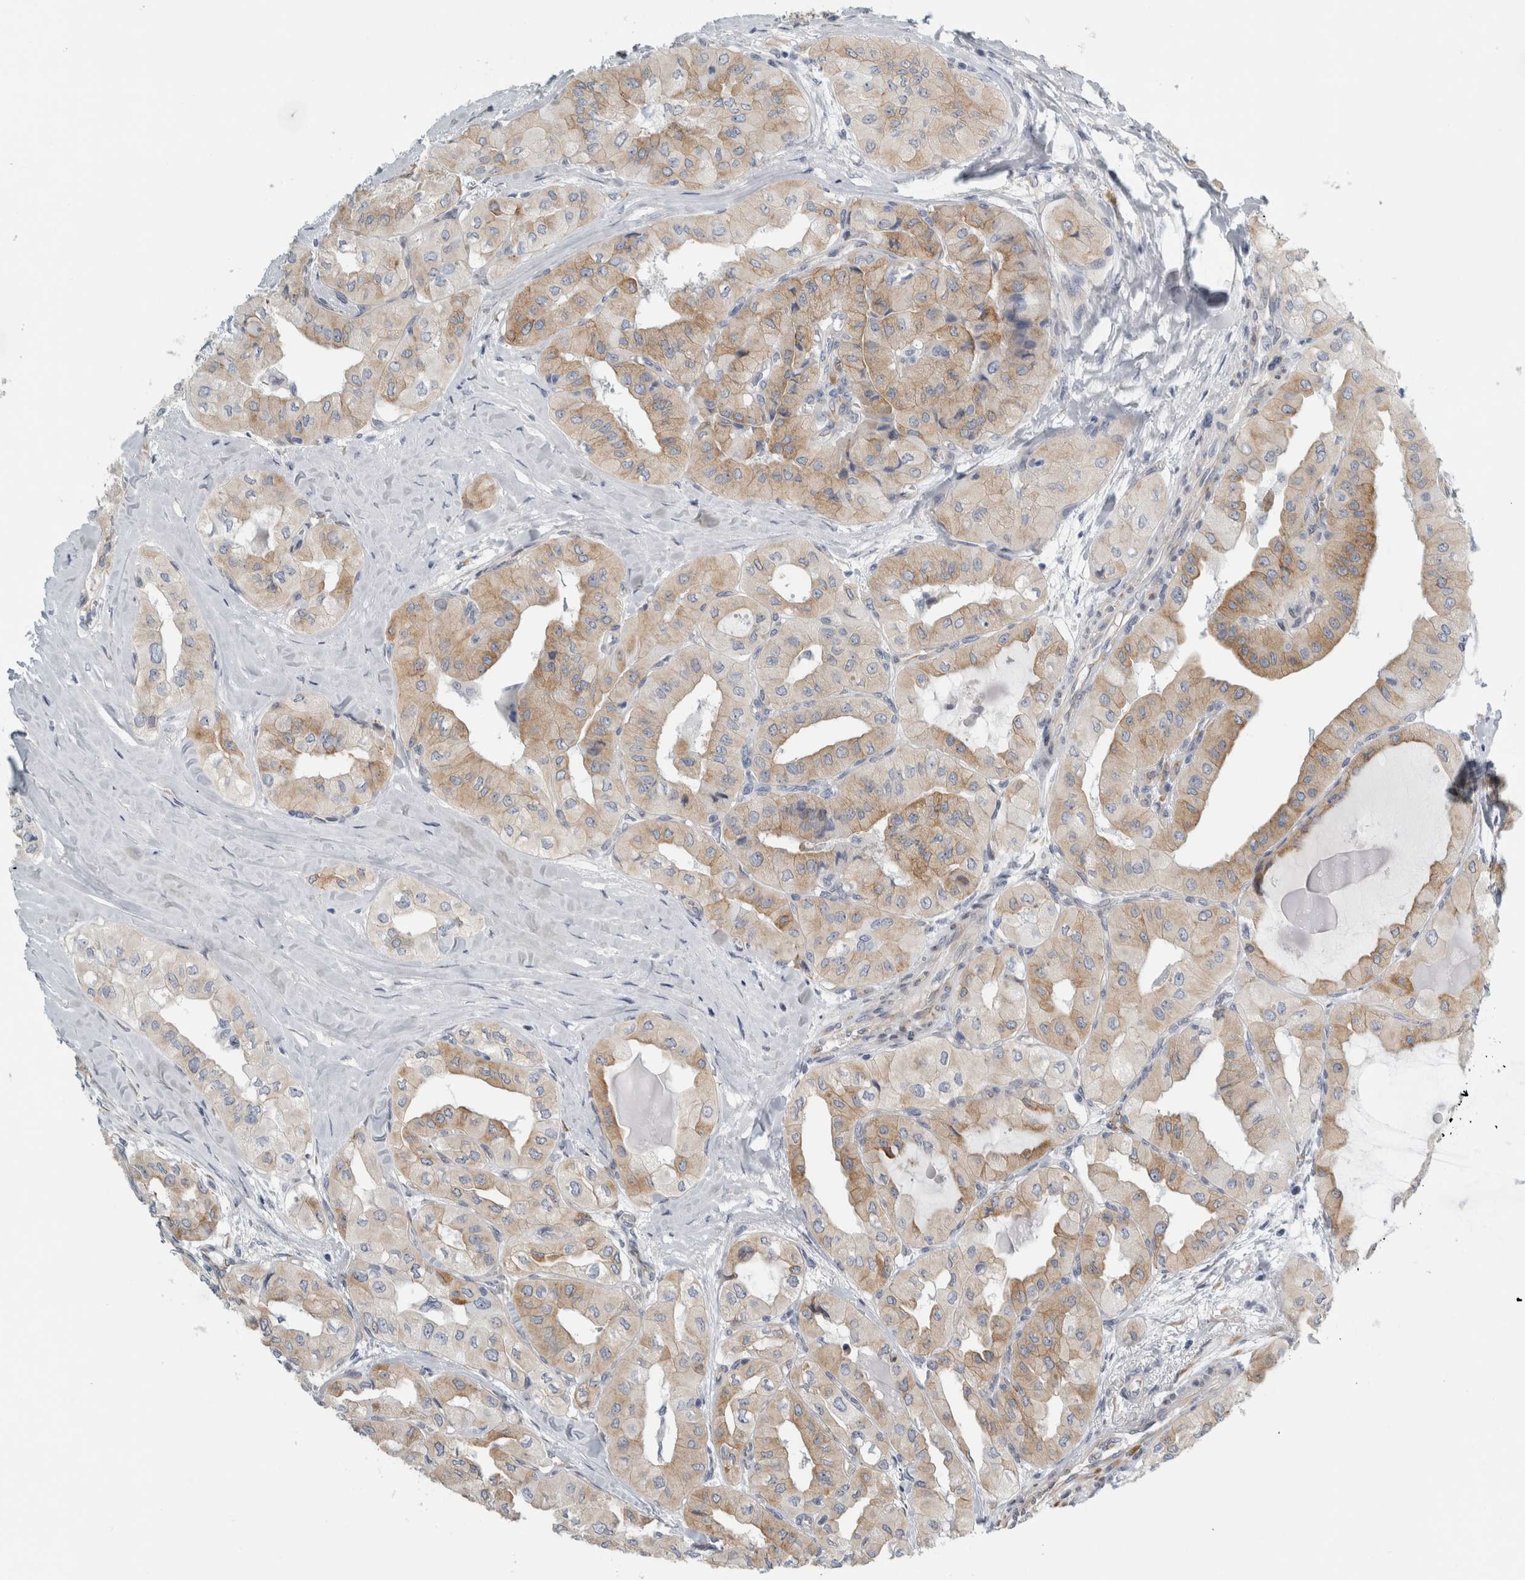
{"staining": {"intensity": "weak", "quantity": "25%-75%", "location": "cytoplasmic/membranous"}, "tissue": "thyroid cancer", "cell_type": "Tumor cells", "image_type": "cancer", "snomed": [{"axis": "morphology", "description": "Papillary adenocarcinoma, NOS"}, {"axis": "topography", "description": "Thyroid gland"}], "caption": "Tumor cells show low levels of weak cytoplasmic/membranous staining in approximately 25%-75% of cells in human thyroid cancer (papillary adenocarcinoma).", "gene": "B3GNT3", "patient": {"sex": "female", "age": 59}}